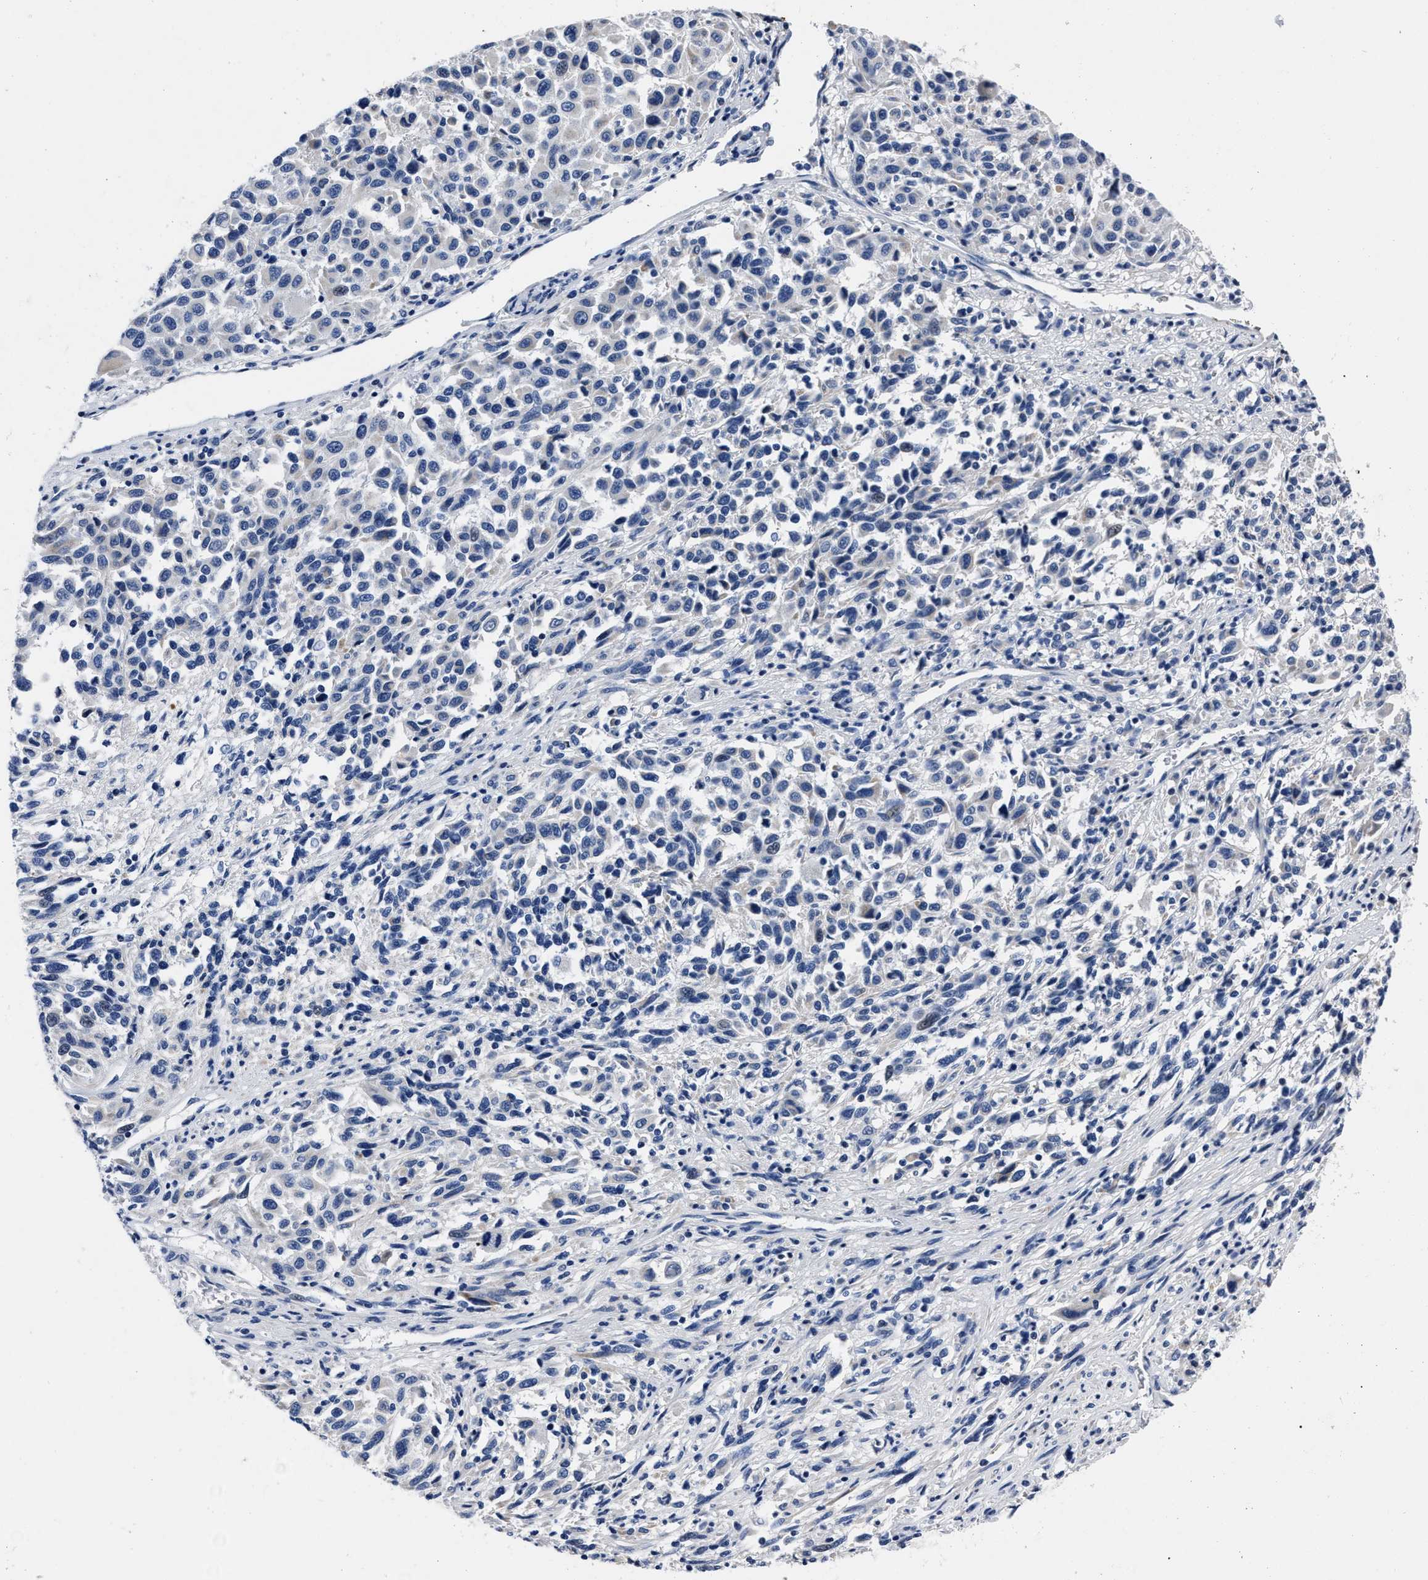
{"staining": {"intensity": "negative", "quantity": "none", "location": "none"}, "tissue": "melanoma", "cell_type": "Tumor cells", "image_type": "cancer", "snomed": [{"axis": "morphology", "description": "Malignant melanoma, Metastatic site"}, {"axis": "topography", "description": "Lymph node"}], "caption": "Immunohistochemical staining of melanoma demonstrates no significant staining in tumor cells.", "gene": "MOV10L1", "patient": {"sex": "male", "age": 61}}